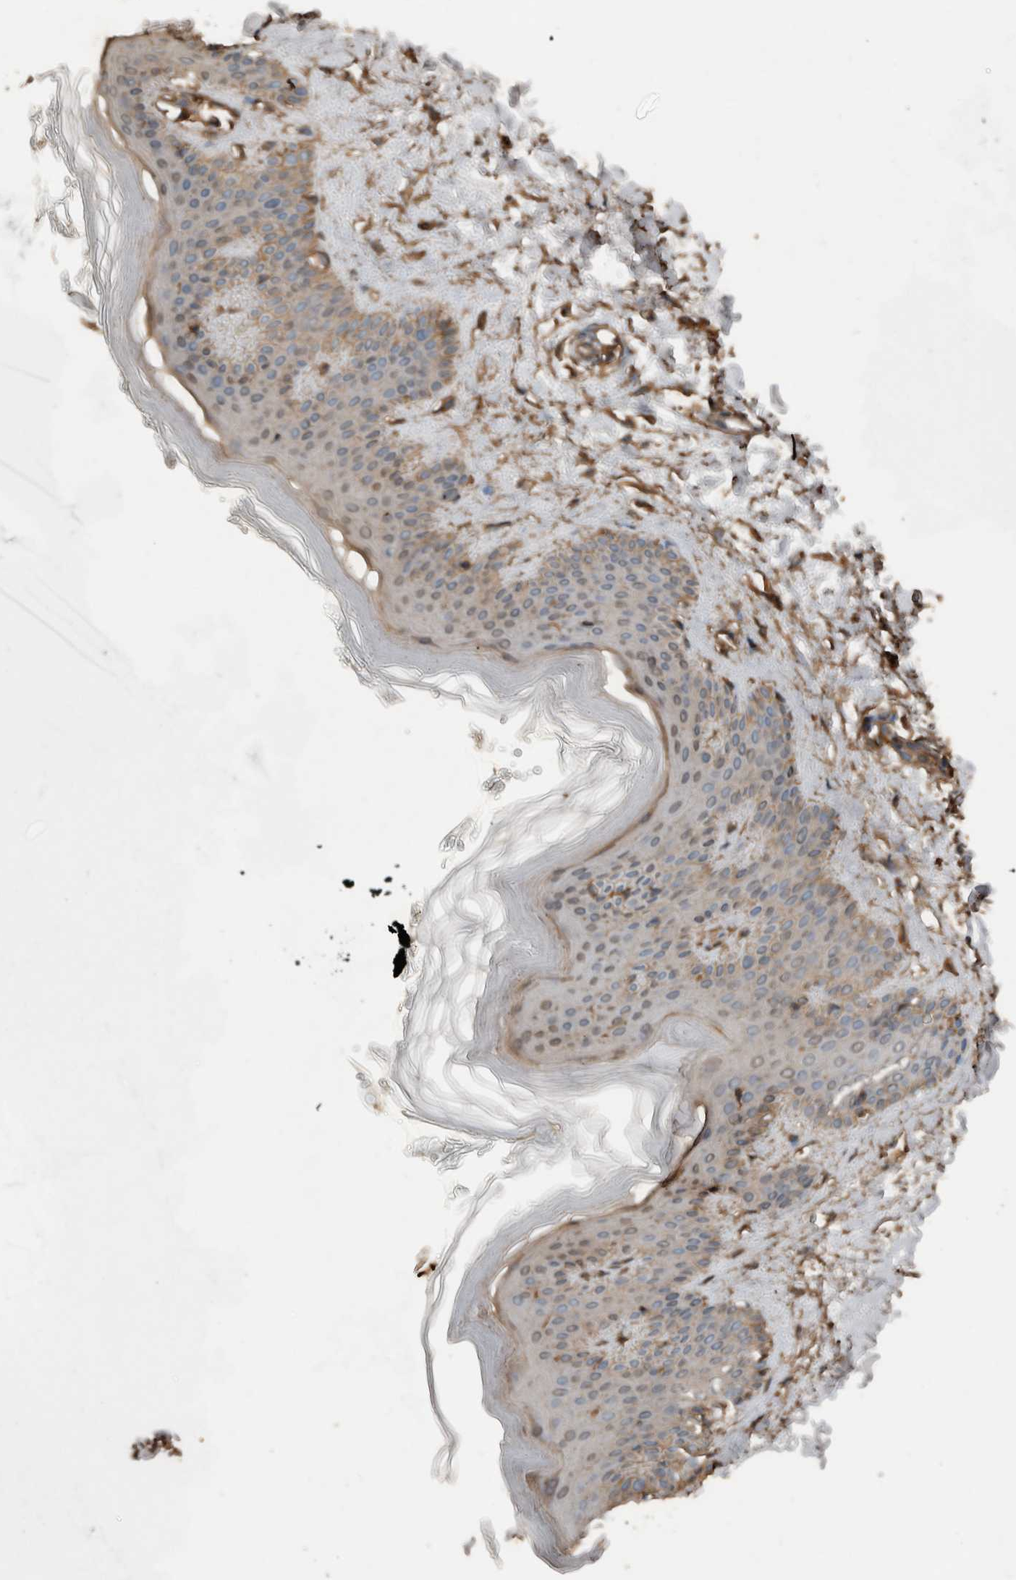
{"staining": {"intensity": "moderate", "quantity": ">75%", "location": "cytoplasmic/membranous"}, "tissue": "skin", "cell_type": "Fibroblasts", "image_type": "normal", "snomed": [{"axis": "morphology", "description": "Normal tissue, NOS"}, {"axis": "morphology", "description": "Malignant melanoma, Metastatic site"}, {"axis": "topography", "description": "Skin"}], "caption": "Immunohistochemical staining of unremarkable skin exhibits >75% levels of moderate cytoplasmic/membranous protein staining in approximately >75% of fibroblasts. The protein of interest is shown in brown color, while the nuclei are stained blue.", "gene": "S100A10", "patient": {"sex": "male", "age": 41}}